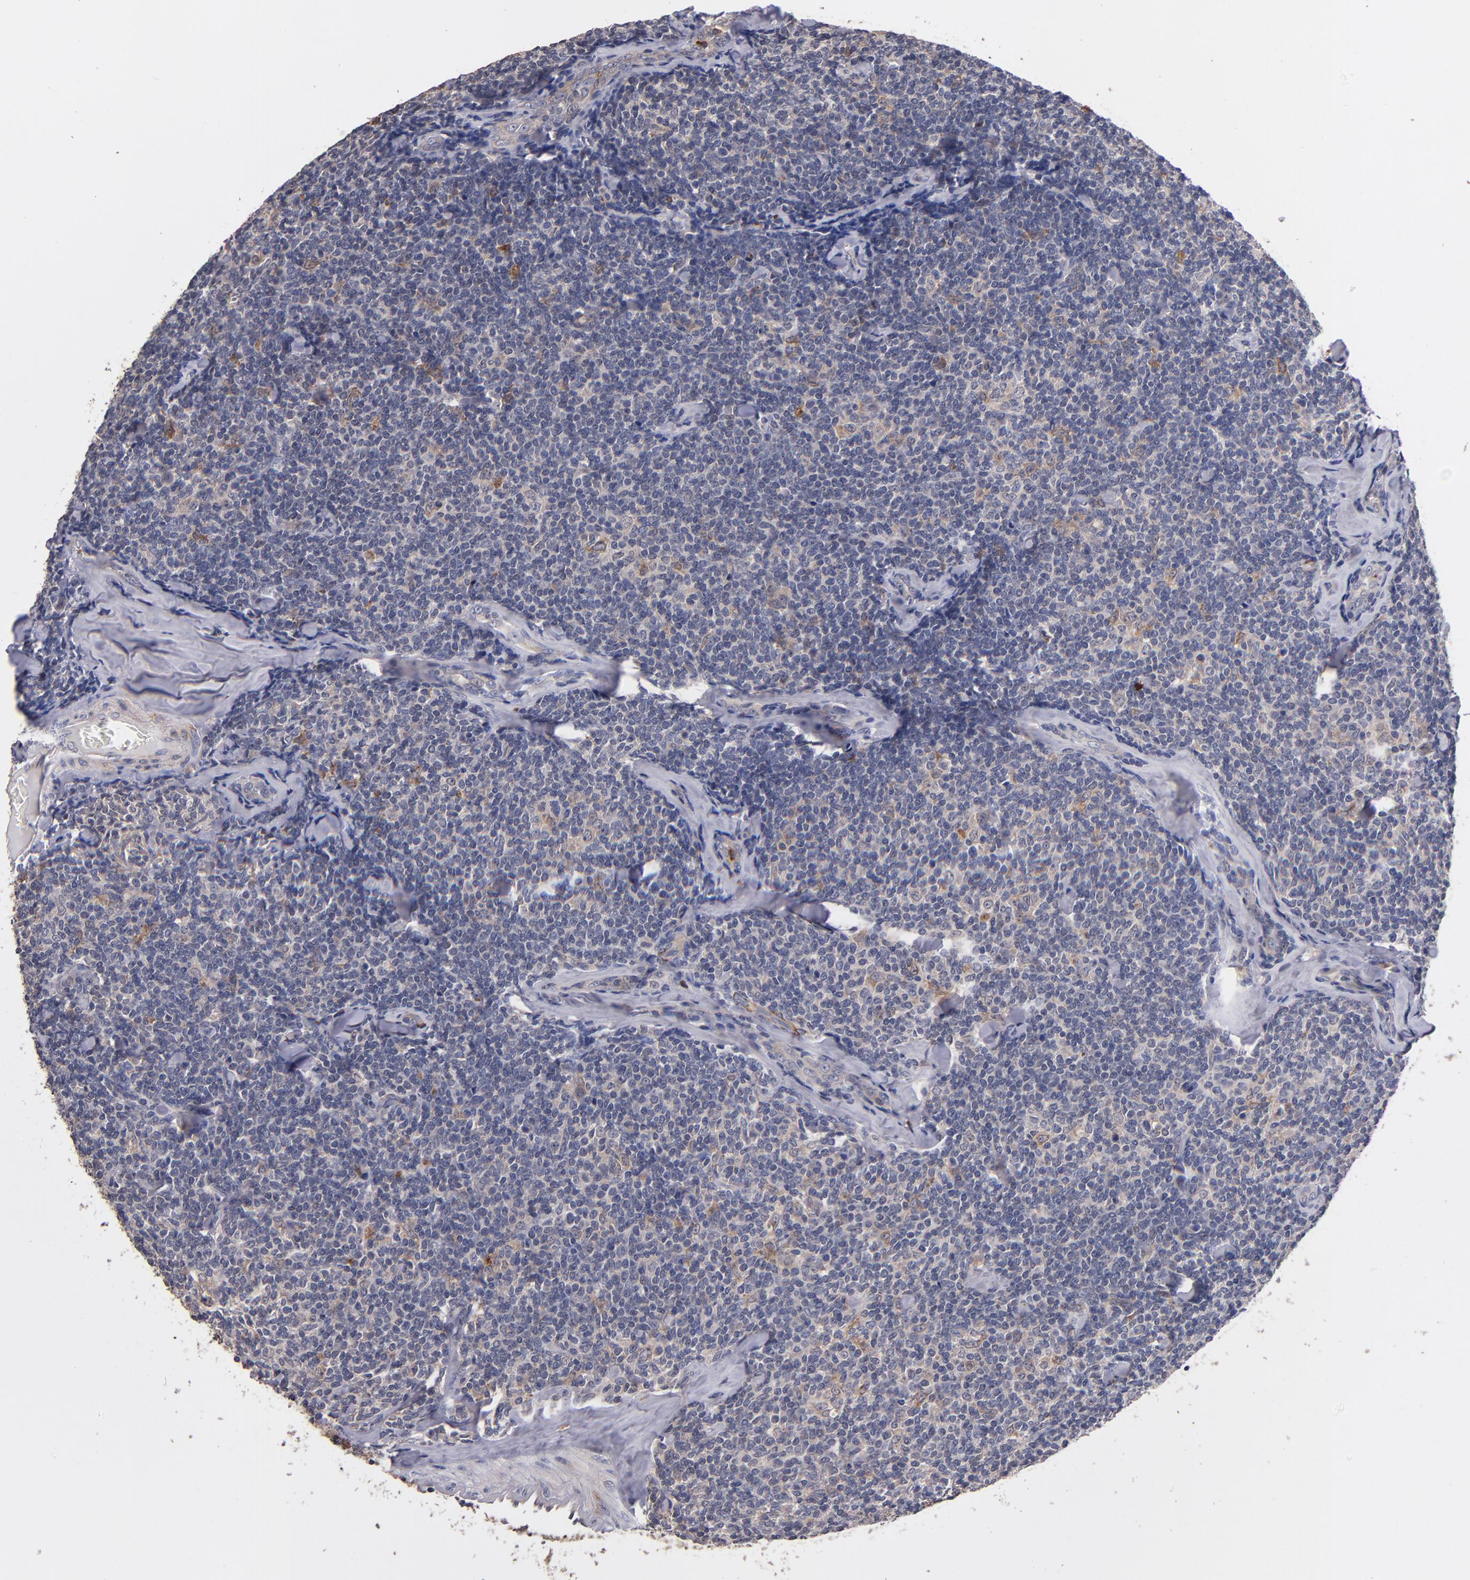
{"staining": {"intensity": "negative", "quantity": "none", "location": "none"}, "tissue": "lymphoma", "cell_type": "Tumor cells", "image_type": "cancer", "snomed": [{"axis": "morphology", "description": "Malignant lymphoma, non-Hodgkin's type, Low grade"}, {"axis": "topography", "description": "Lymph node"}], "caption": "A histopathology image of human lymphoma is negative for staining in tumor cells.", "gene": "TTLL12", "patient": {"sex": "female", "age": 56}}